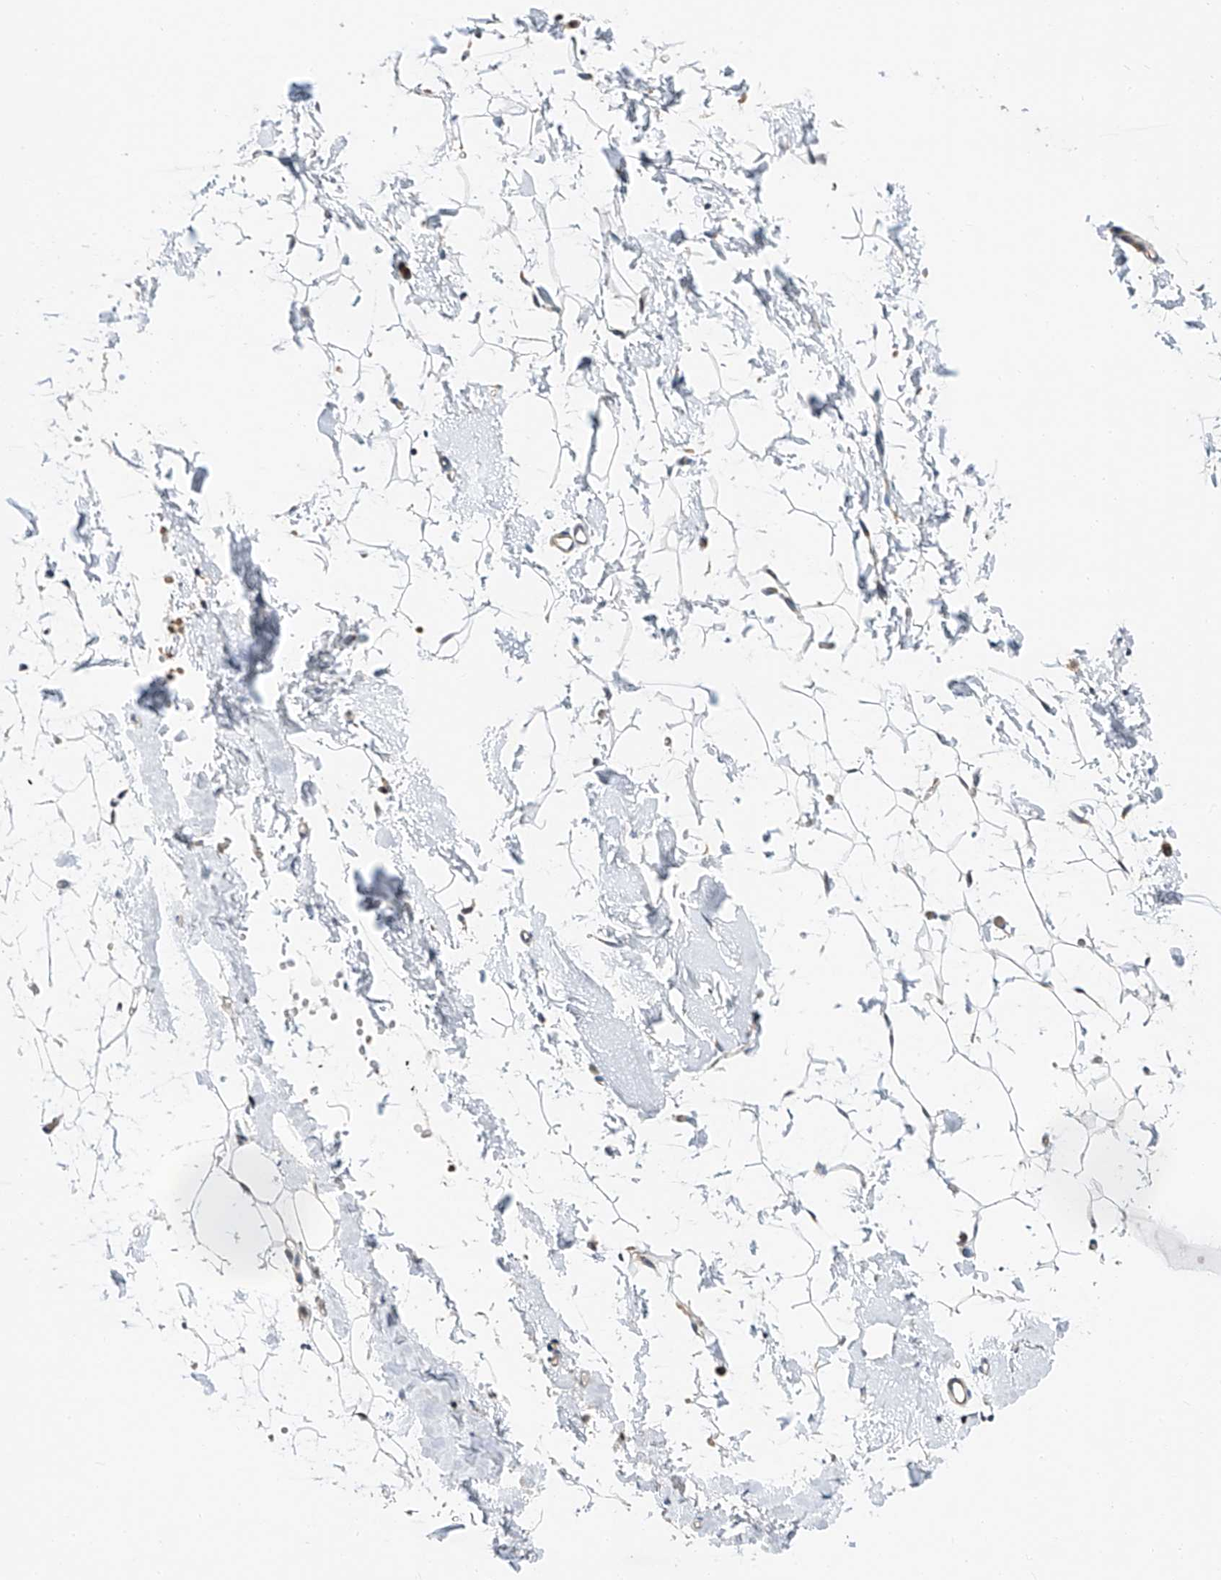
{"staining": {"intensity": "negative", "quantity": "none", "location": "none"}, "tissue": "adipose tissue", "cell_type": "Adipocytes", "image_type": "normal", "snomed": [{"axis": "morphology", "description": "Normal tissue, NOS"}, {"axis": "topography", "description": "Breast"}], "caption": "An immunohistochemistry histopathology image of benign adipose tissue is shown. There is no staining in adipocytes of adipose tissue.", "gene": "CLDND1", "patient": {"sex": "female", "age": 23}}